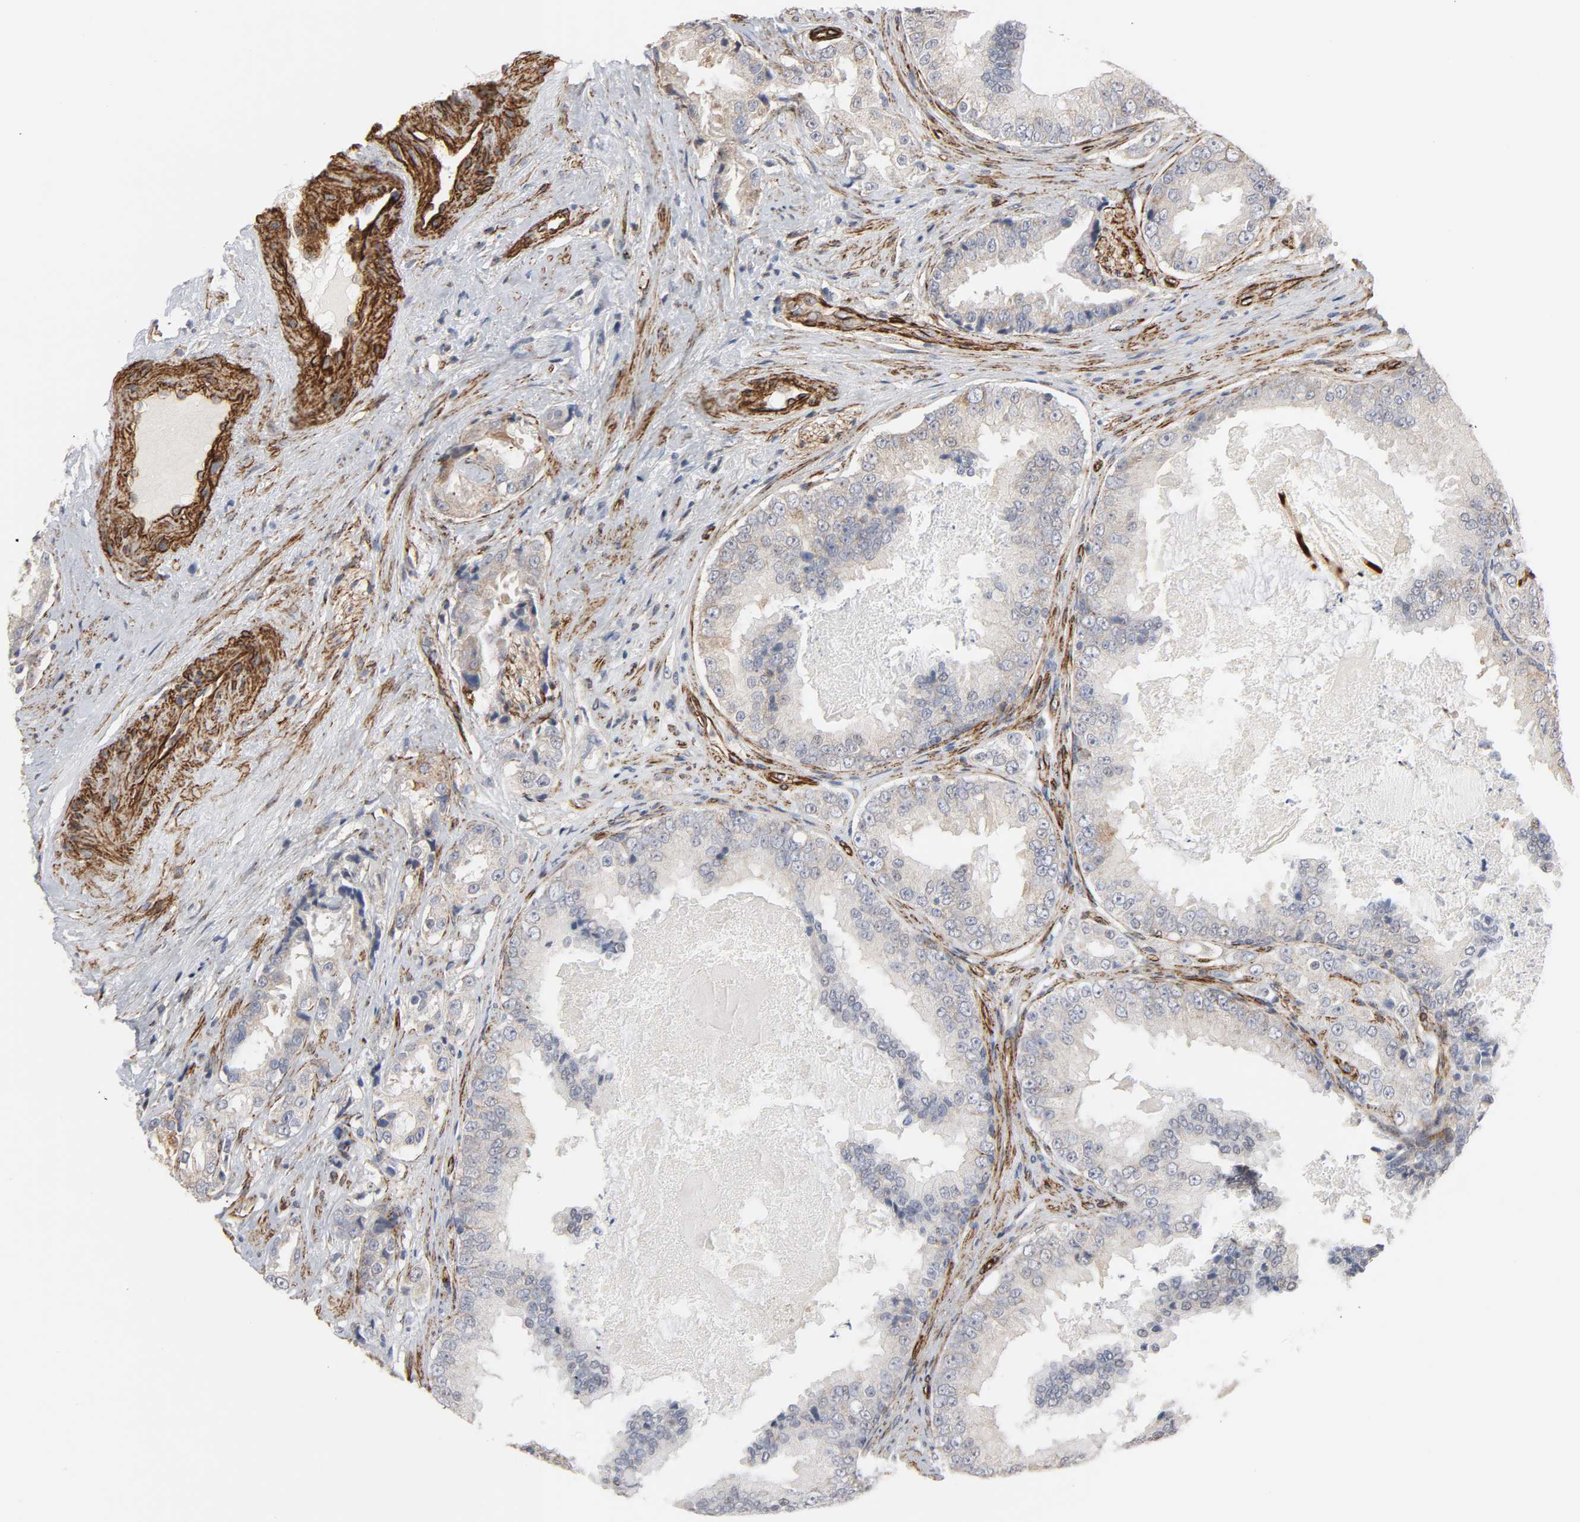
{"staining": {"intensity": "weak", "quantity": "25%-75%", "location": "cytoplasmic/membranous"}, "tissue": "prostate cancer", "cell_type": "Tumor cells", "image_type": "cancer", "snomed": [{"axis": "morphology", "description": "Adenocarcinoma, High grade"}, {"axis": "topography", "description": "Prostate"}], "caption": "IHC (DAB) staining of high-grade adenocarcinoma (prostate) displays weak cytoplasmic/membranous protein staining in approximately 25%-75% of tumor cells.", "gene": "GNG2", "patient": {"sex": "male", "age": 73}}